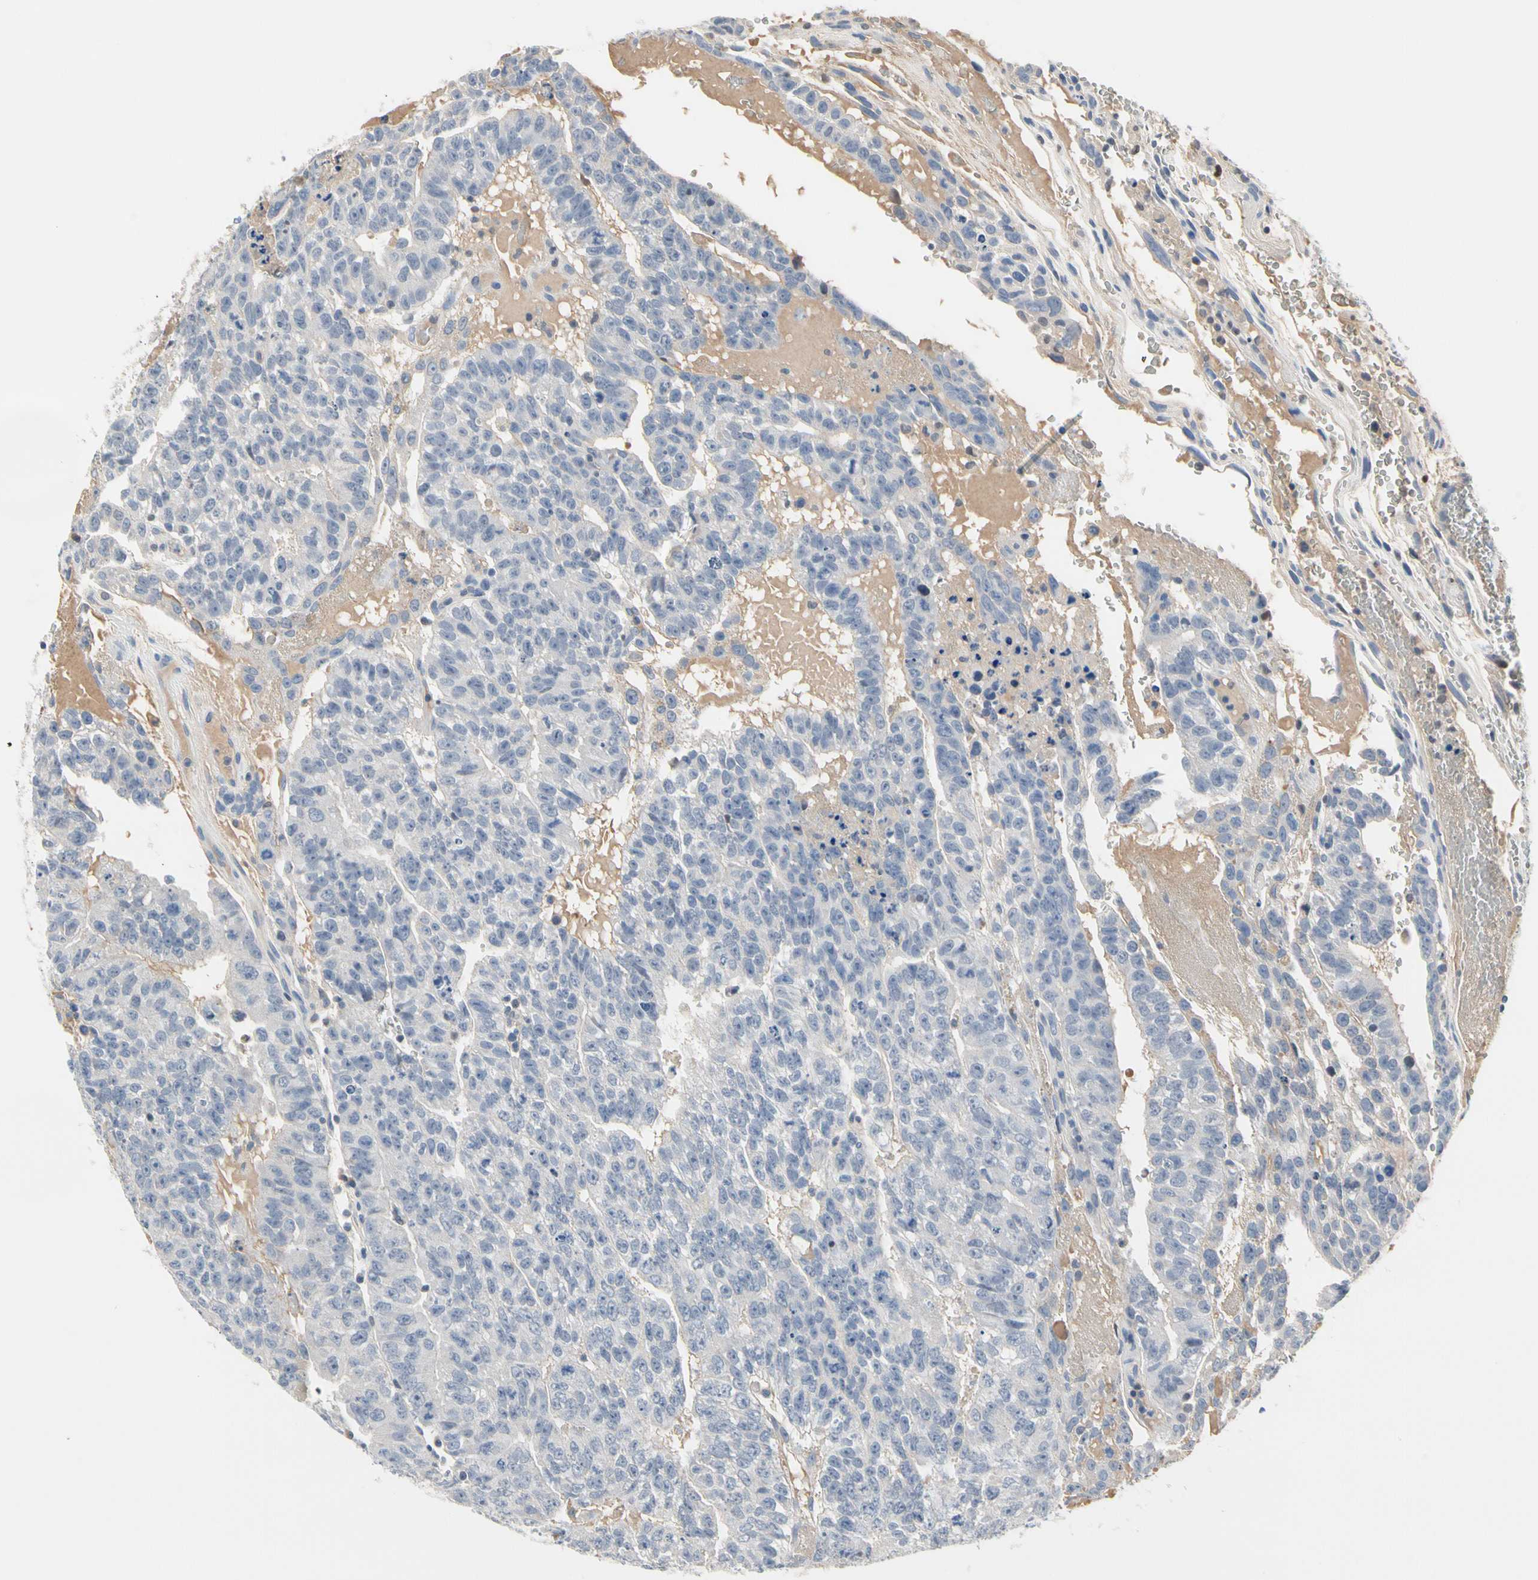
{"staining": {"intensity": "negative", "quantity": "none", "location": "none"}, "tissue": "testis cancer", "cell_type": "Tumor cells", "image_type": "cancer", "snomed": [{"axis": "morphology", "description": "Seminoma, NOS"}, {"axis": "morphology", "description": "Carcinoma, Embryonal, NOS"}, {"axis": "topography", "description": "Testis"}], "caption": "This photomicrograph is of seminoma (testis) stained with IHC to label a protein in brown with the nuclei are counter-stained blue. There is no staining in tumor cells.", "gene": "ECRG4", "patient": {"sex": "male", "age": 52}}